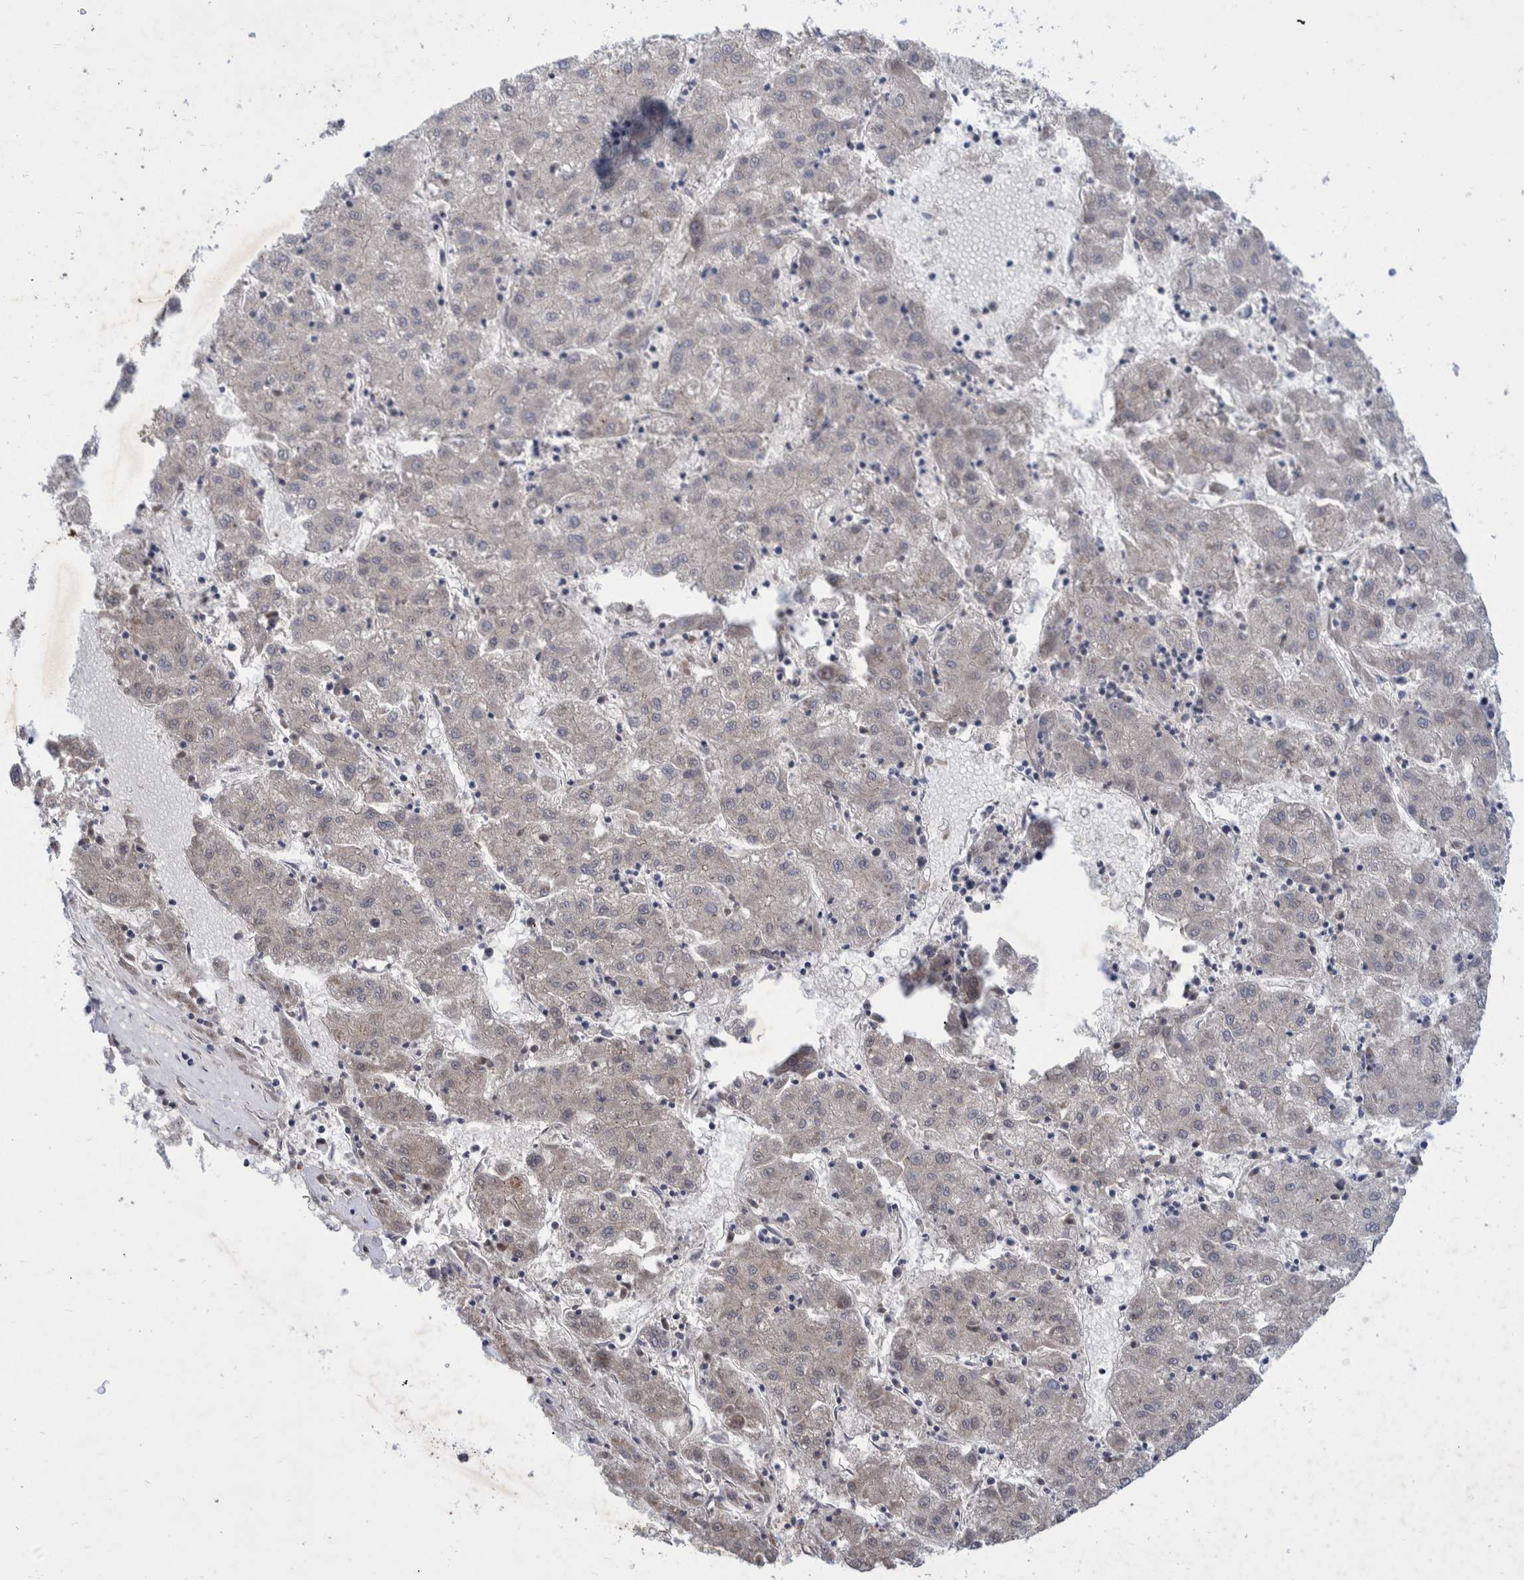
{"staining": {"intensity": "negative", "quantity": "none", "location": "none"}, "tissue": "liver cancer", "cell_type": "Tumor cells", "image_type": "cancer", "snomed": [{"axis": "morphology", "description": "Carcinoma, Hepatocellular, NOS"}, {"axis": "topography", "description": "Liver"}], "caption": "An immunohistochemistry (IHC) micrograph of hepatocellular carcinoma (liver) is shown. There is no staining in tumor cells of hepatocellular carcinoma (liver). The staining was performed using DAB to visualize the protein expression in brown, while the nuclei were stained in blue with hematoxylin (Magnification: 20x).", "gene": "PLPBP", "patient": {"sex": "male", "age": 72}}